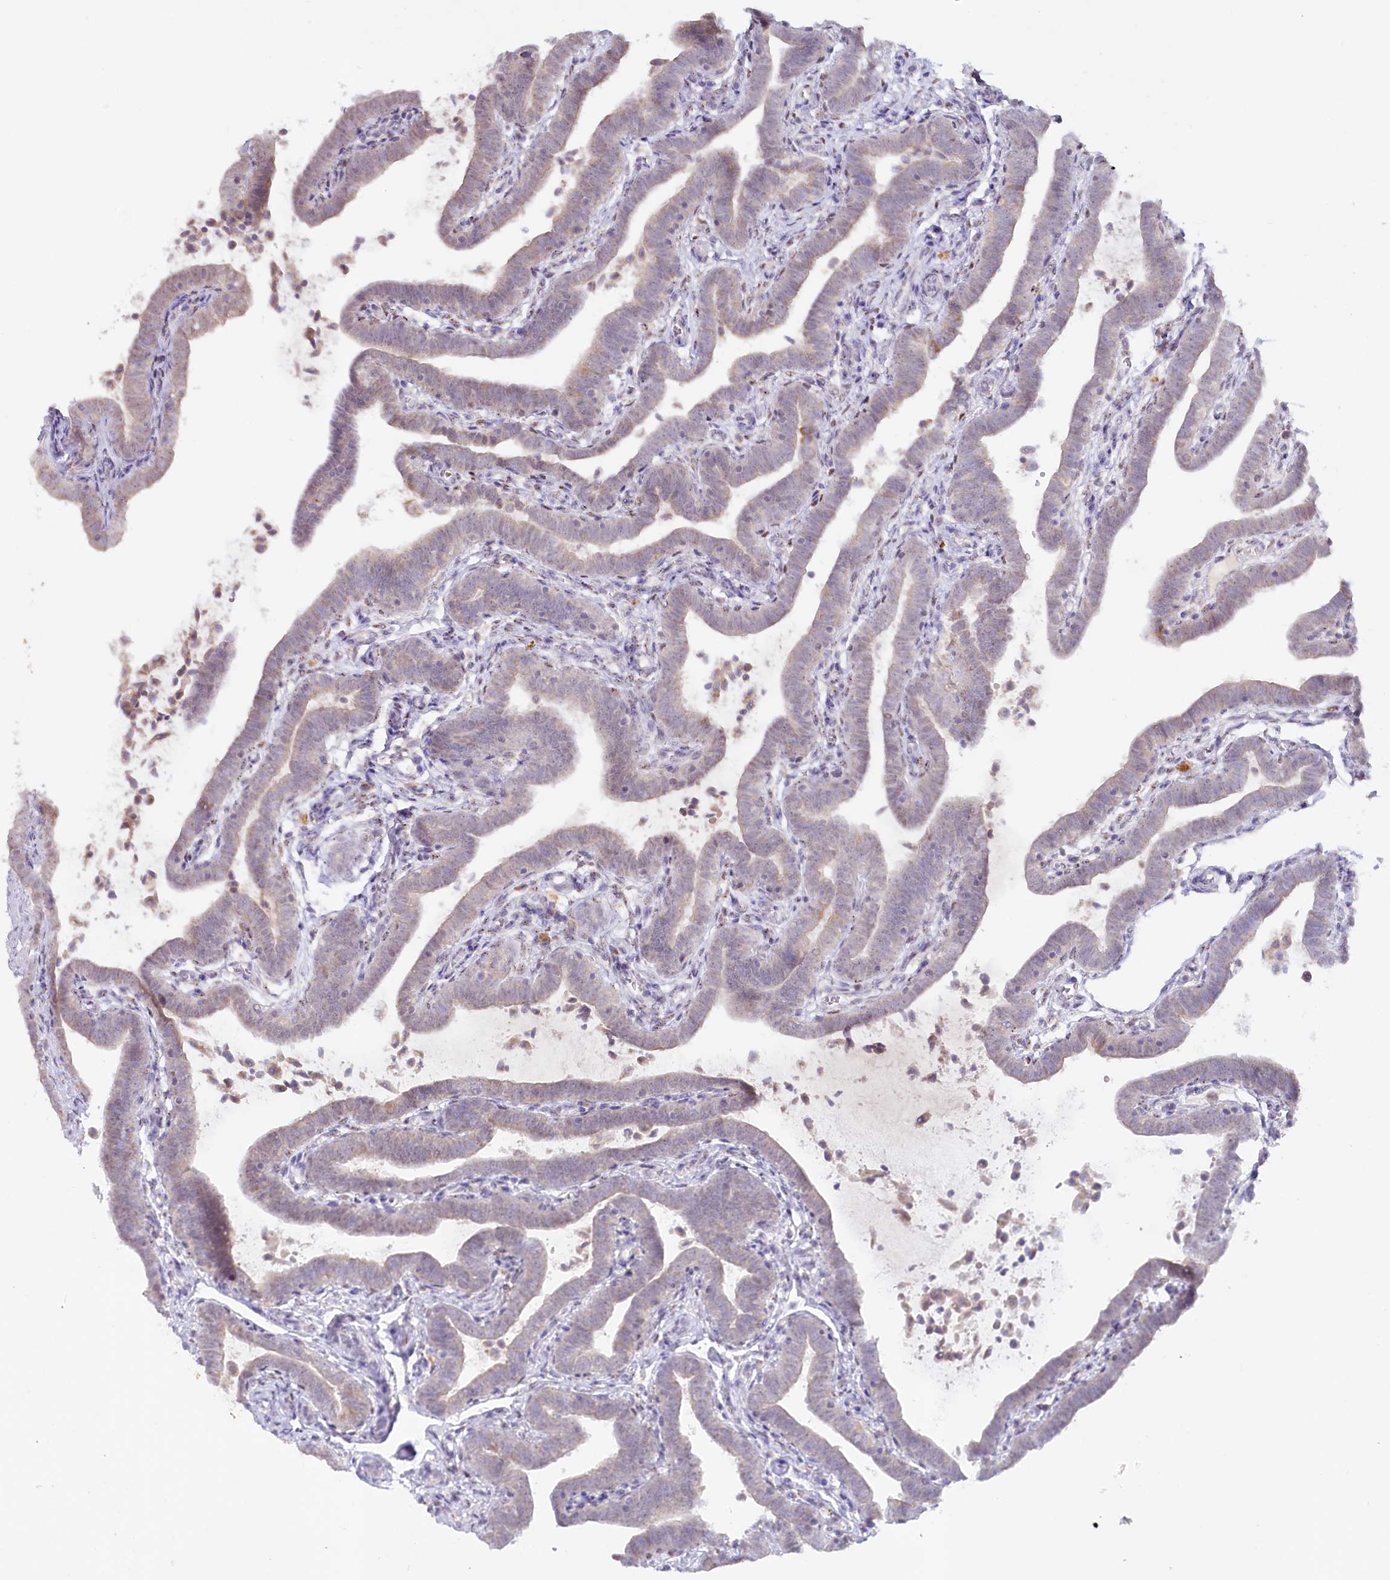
{"staining": {"intensity": "weak", "quantity": ">75%", "location": "cytoplasmic/membranous"}, "tissue": "fallopian tube", "cell_type": "Glandular cells", "image_type": "normal", "snomed": [{"axis": "morphology", "description": "Normal tissue, NOS"}, {"axis": "topography", "description": "Fallopian tube"}], "caption": "Immunohistochemical staining of benign human fallopian tube exhibits >75% levels of weak cytoplasmic/membranous protein positivity in about >75% of glandular cells.", "gene": "PSAPL1", "patient": {"sex": "female", "age": 36}}